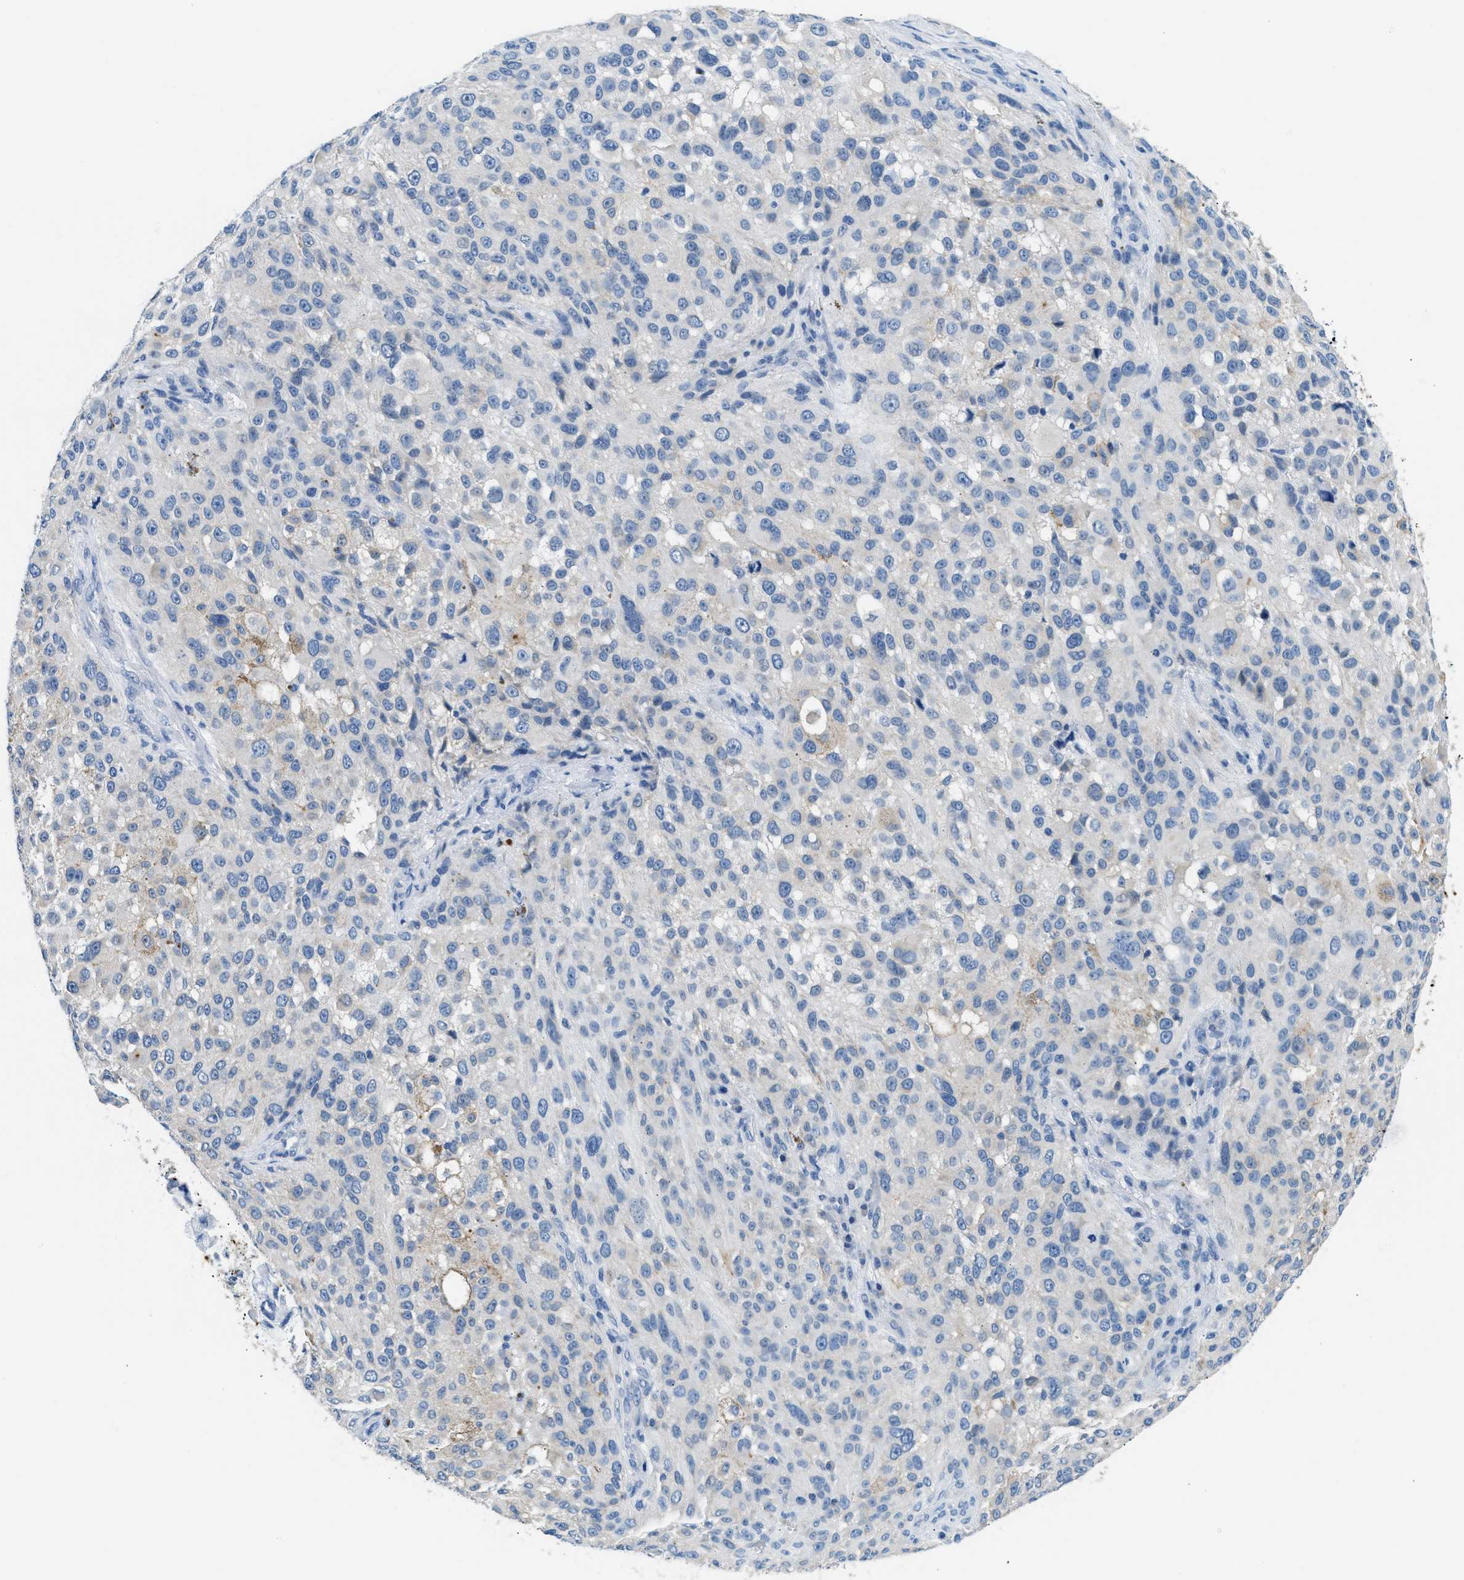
{"staining": {"intensity": "weak", "quantity": "<25%", "location": "cytoplasmic/membranous"}, "tissue": "melanoma", "cell_type": "Tumor cells", "image_type": "cancer", "snomed": [{"axis": "morphology", "description": "Necrosis, NOS"}, {"axis": "morphology", "description": "Malignant melanoma, NOS"}, {"axis": "topography", "description": "Skin"}], "caption": "Immunohistochemistry (IHC) micrograph of malignant melanoma stained for a protein (brown), which reveals no positivity in tumor cells.", "gene": "CLDN18", "patient": {"sex": "female", "age": 87}}